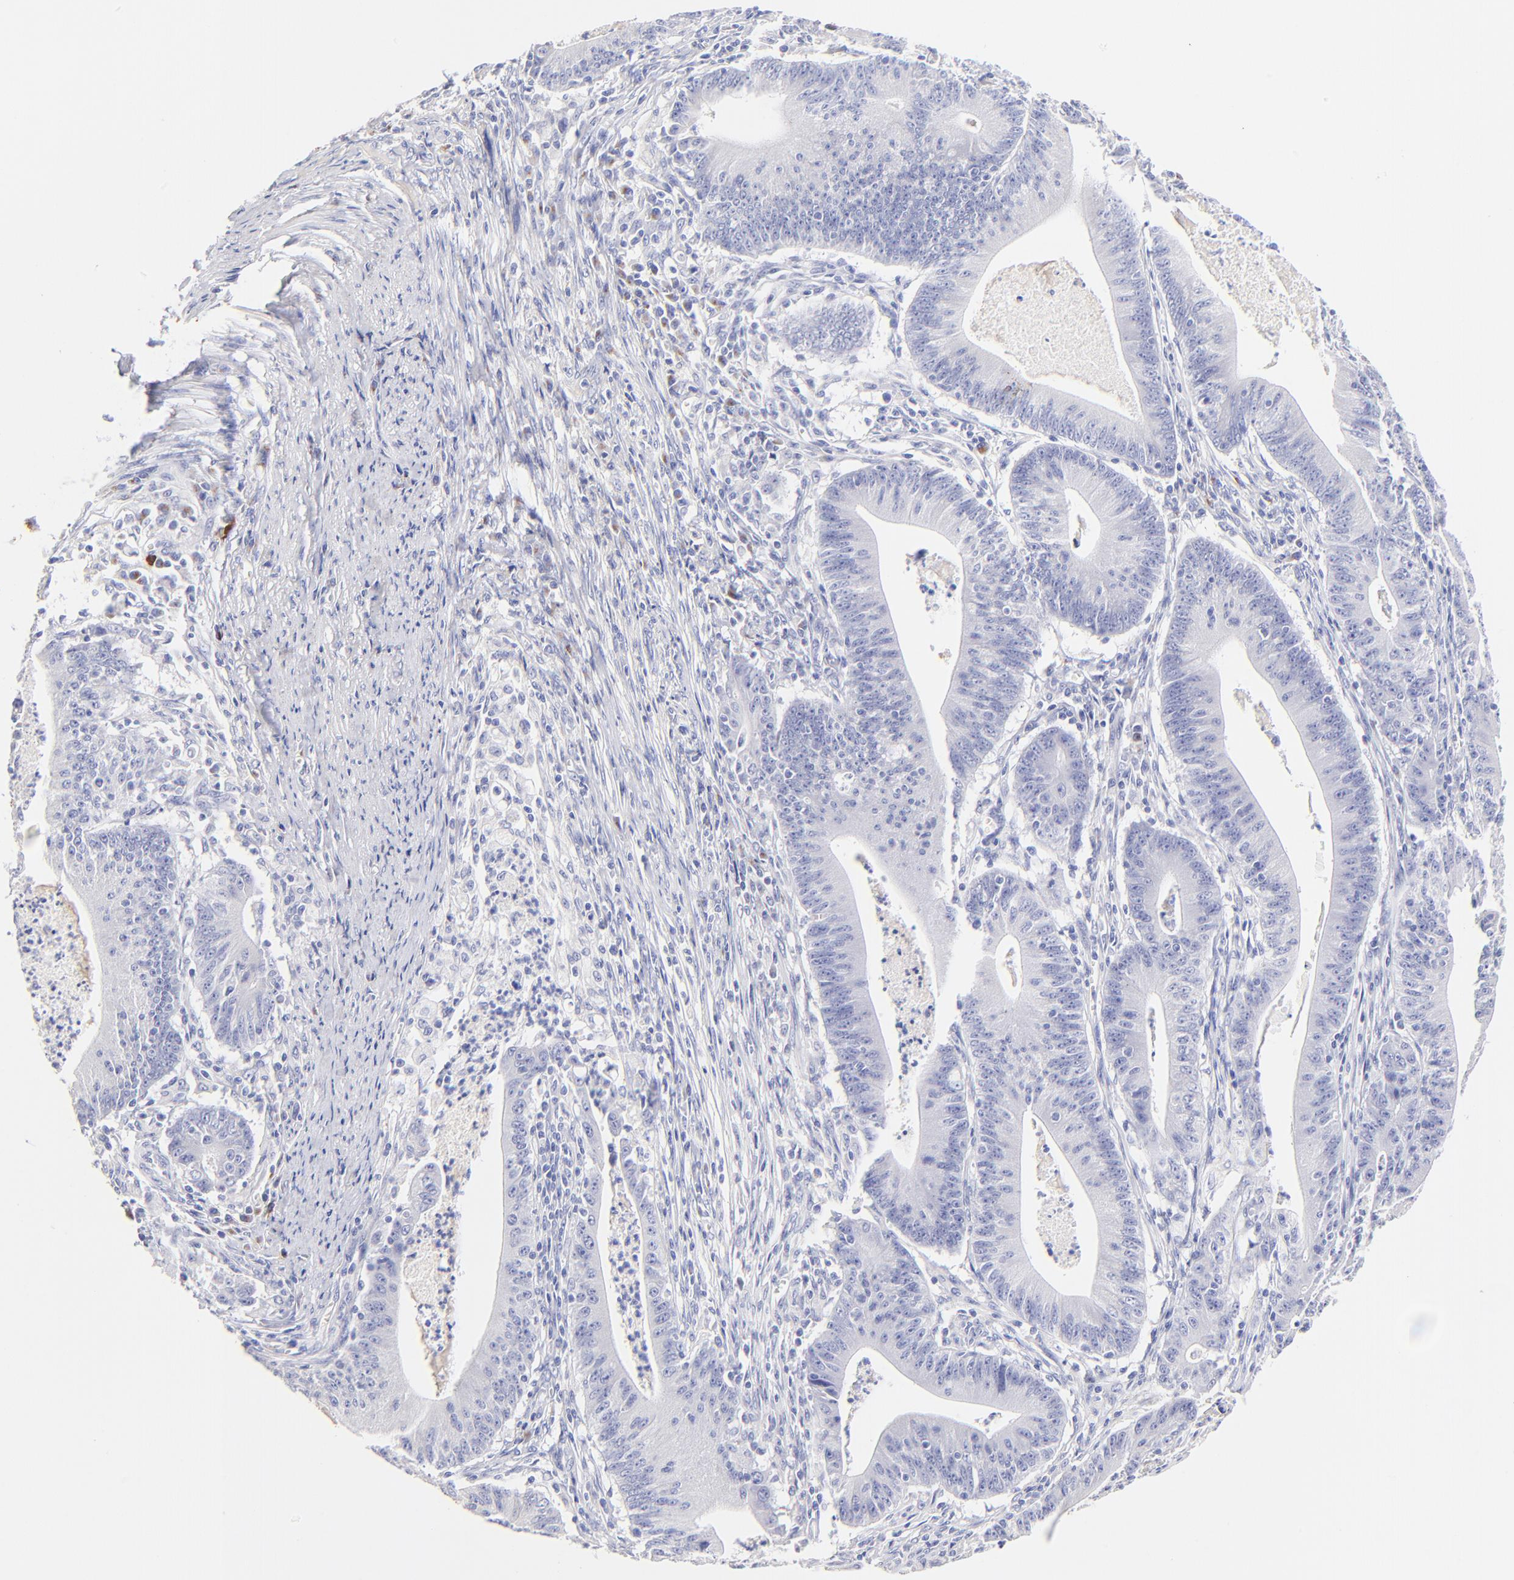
{"staining": {"intensity": "negative", "quantity": "none", "location": "none"}, "tissue": "stomach cancer", "cell_type": "Tumor cells", "image_type": "cancer", "snomed": [{"axis": "morphology", "description": "Adenocarcinoma, NOS"}, {"axis": "topography", "description": "Stomach, lower"}], "caption": "Tumor cells are negative for protein expression in human adenocarcinoma (stomach).", "gene": "ASB9", "patient": {"sex": "female", "age": 86}}